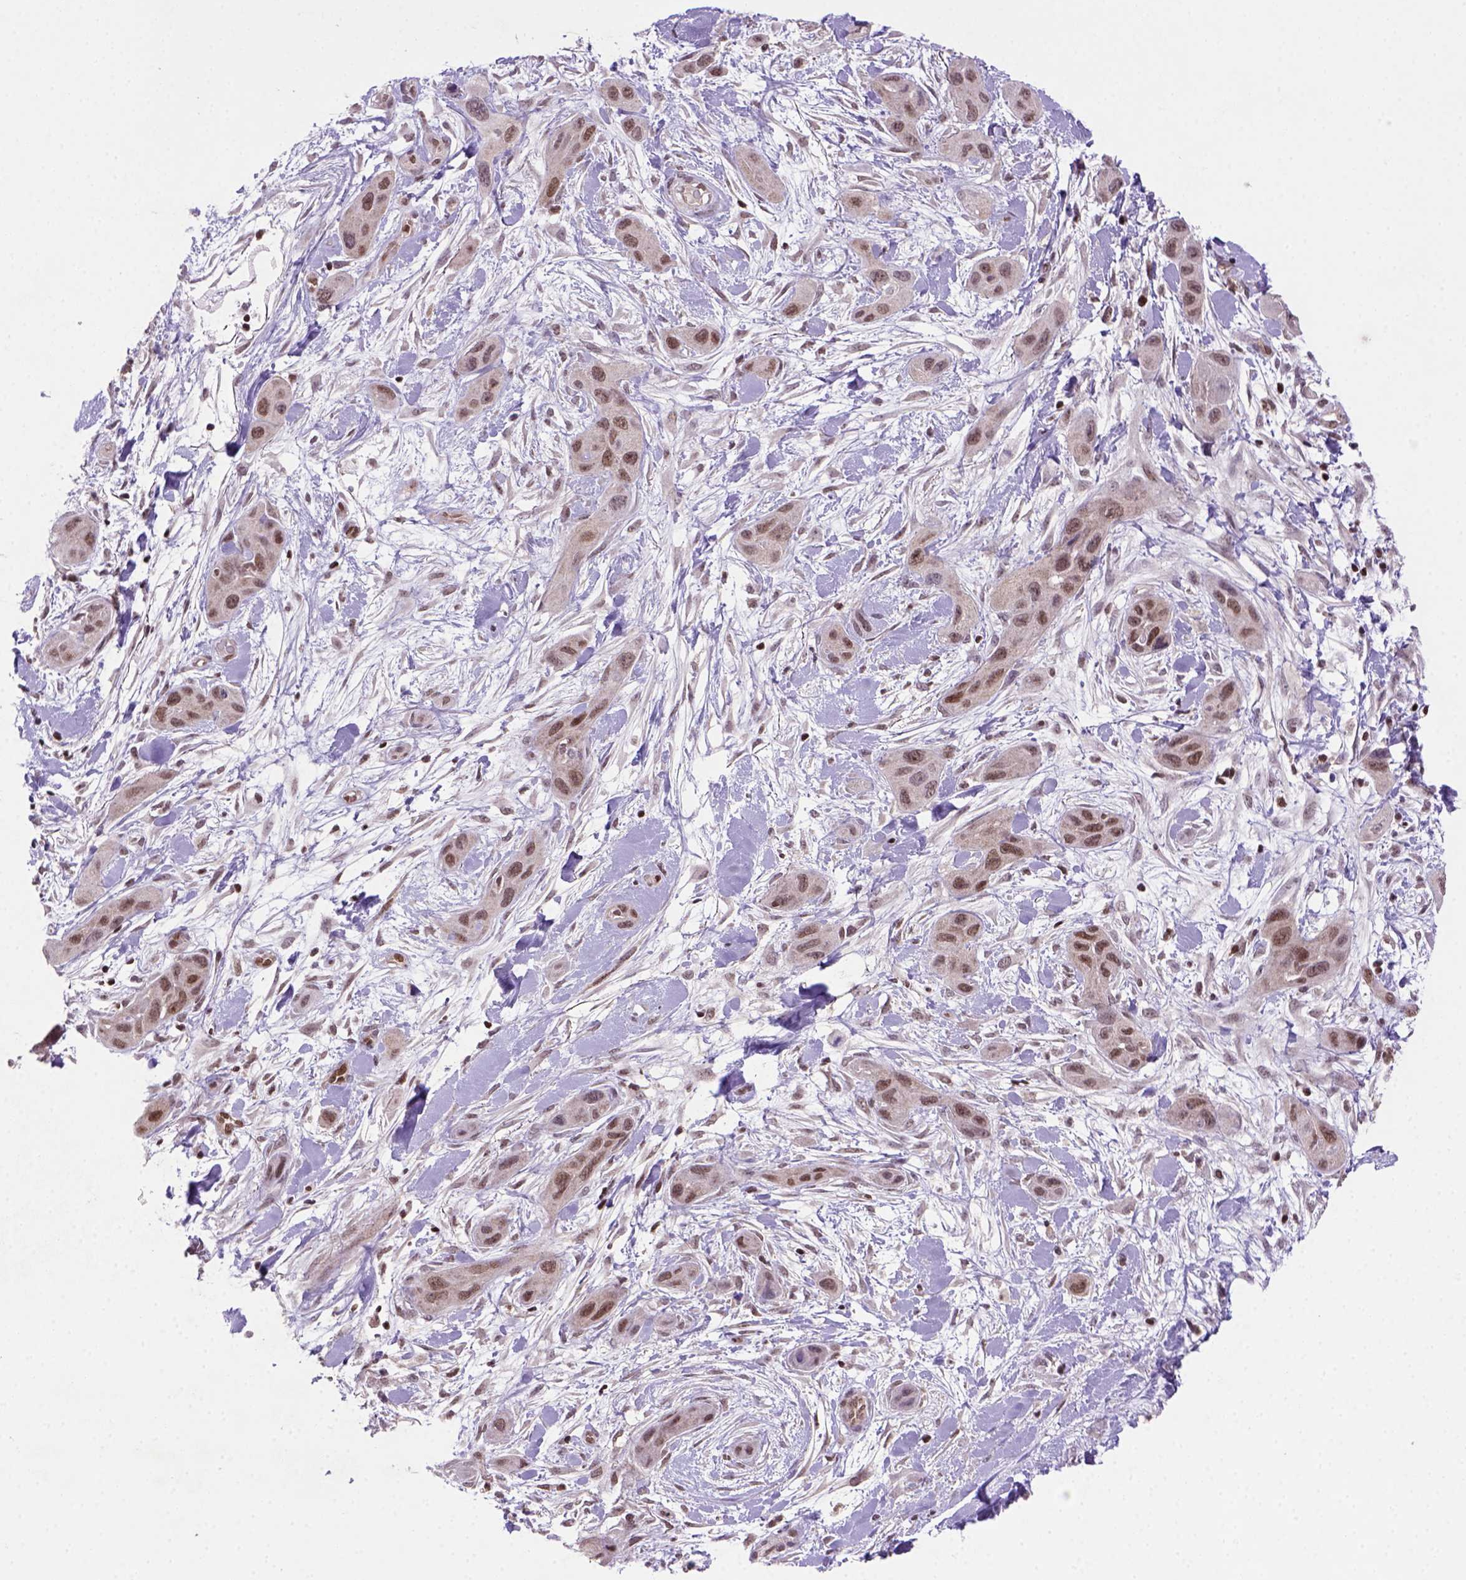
{"staining": {"intensity": "moderate", "quantity": ">75%", "location": "nuclear"}, "tissue": "skin cancer", "cell_type": "Tumor cells", "image_type": "cancer", "snomed": [{"axis": "morphology", "description": "Squamous cell carcinoma, NOS"}, {"axis": "topography", "description": "Skin"}], "caption": "Skin cancer (squamous cell carcinoma) was stained to show a protein in brown. There is medium levels of moderate nuclear positivity in about >75% of tumor cells. (DAB = brown stain, brightfield microscopy at high magnification).", "gene": "MGMT", "patient": {"sex": "male", "age": 79}}